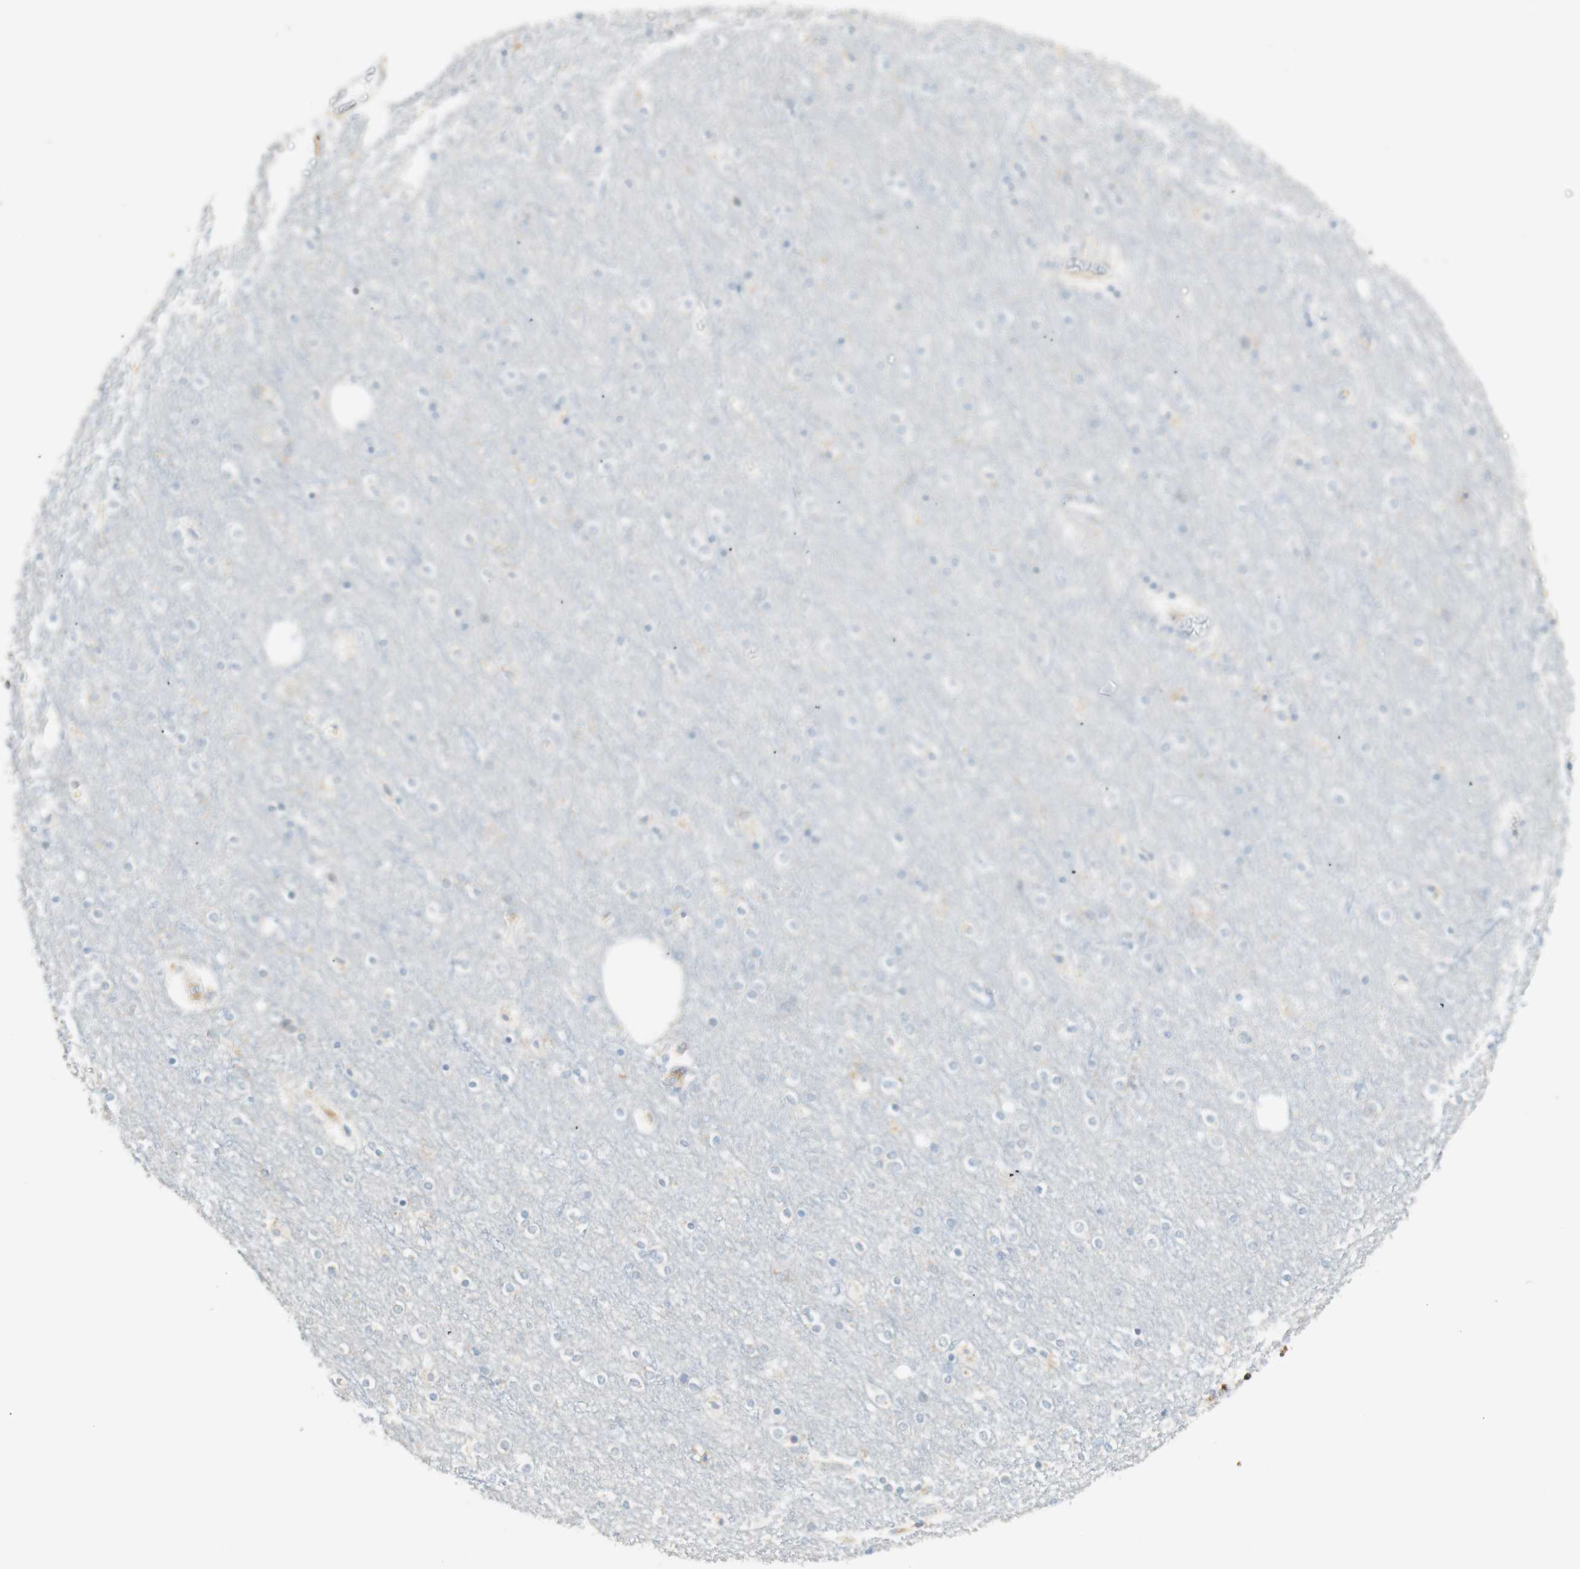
{"staining": {"intensity": "negative", "quantity": "none", "location": "none"}, "tissue": "cerebral cortex", "cell_type": "Endothelial cells", "image_type": "normal", "snomed": [{"axis": "morphology", "description": "Normal tissue, NOS"}, {"axis": "topography", "description": "Cerebral cortex"}], "caption": "High magnification brightfield microscopy of benign cerebral cortex stained with DAB (brown) and counterstained with hematoxylin (blue): endothelial cells show no significant expression.", "gene": "HPGD", "patient": {"sex": "female", "age": 54}}